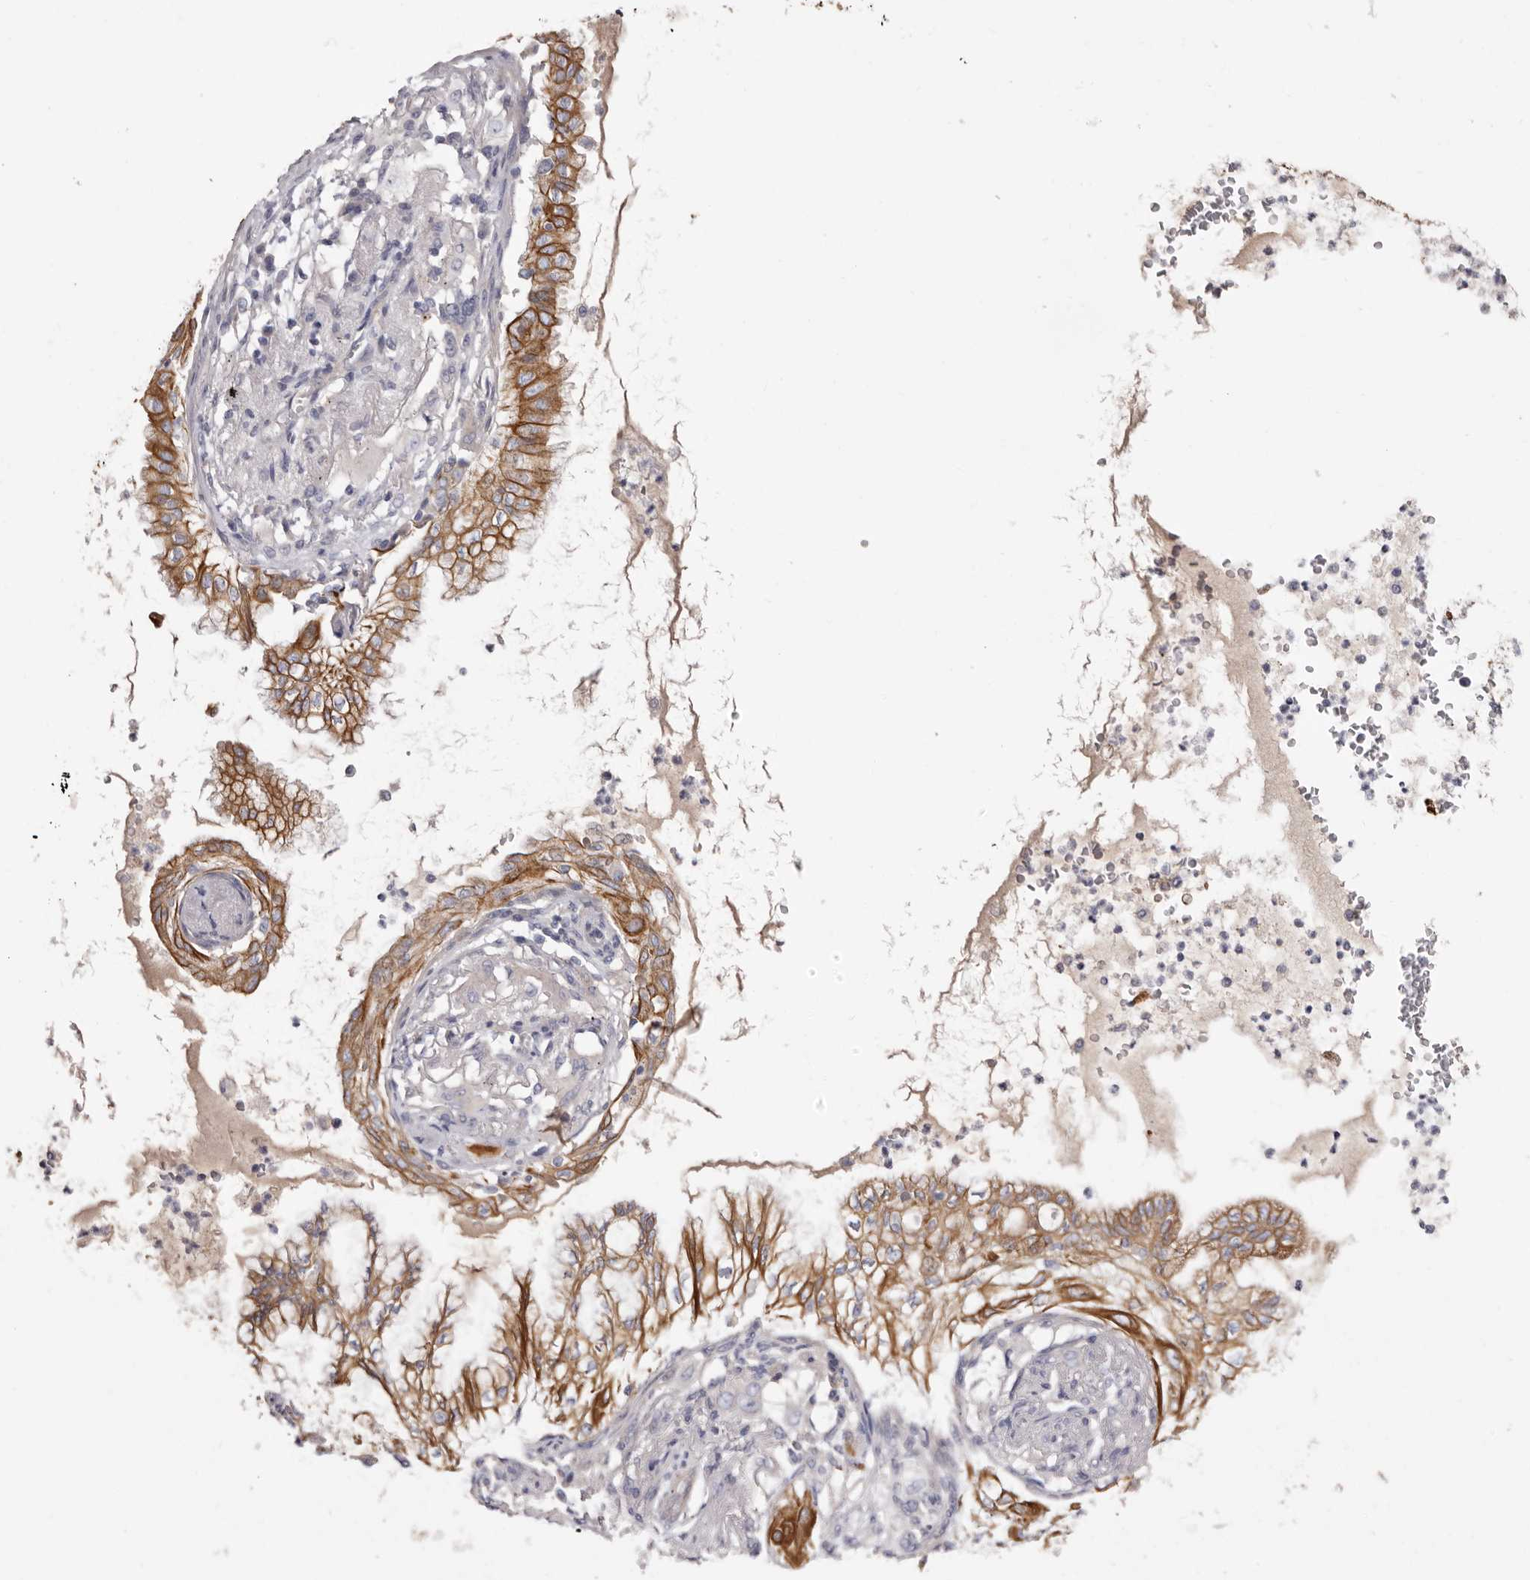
{"staining": {"intensity": "moderate", "quantity": ">75%", "location": "cytoplasmic/membranous"}, "tissue": "lung cancer", "cell_type": "Tumor cells", "image_type": "cancer", "snomed": [{"axis": "morphology", "description": "Adenocarcinoma, NOS"}, {"axis": "topography", "description": "Lung"}], "caption": "The immunohistochemical stain labels moderate cytoplasmic/membranous expression in tumor cells of lung cancer (adenocarcinoma) tissue.", "gene": "STK16", "patient": {"sex": "female", "age": 70}}